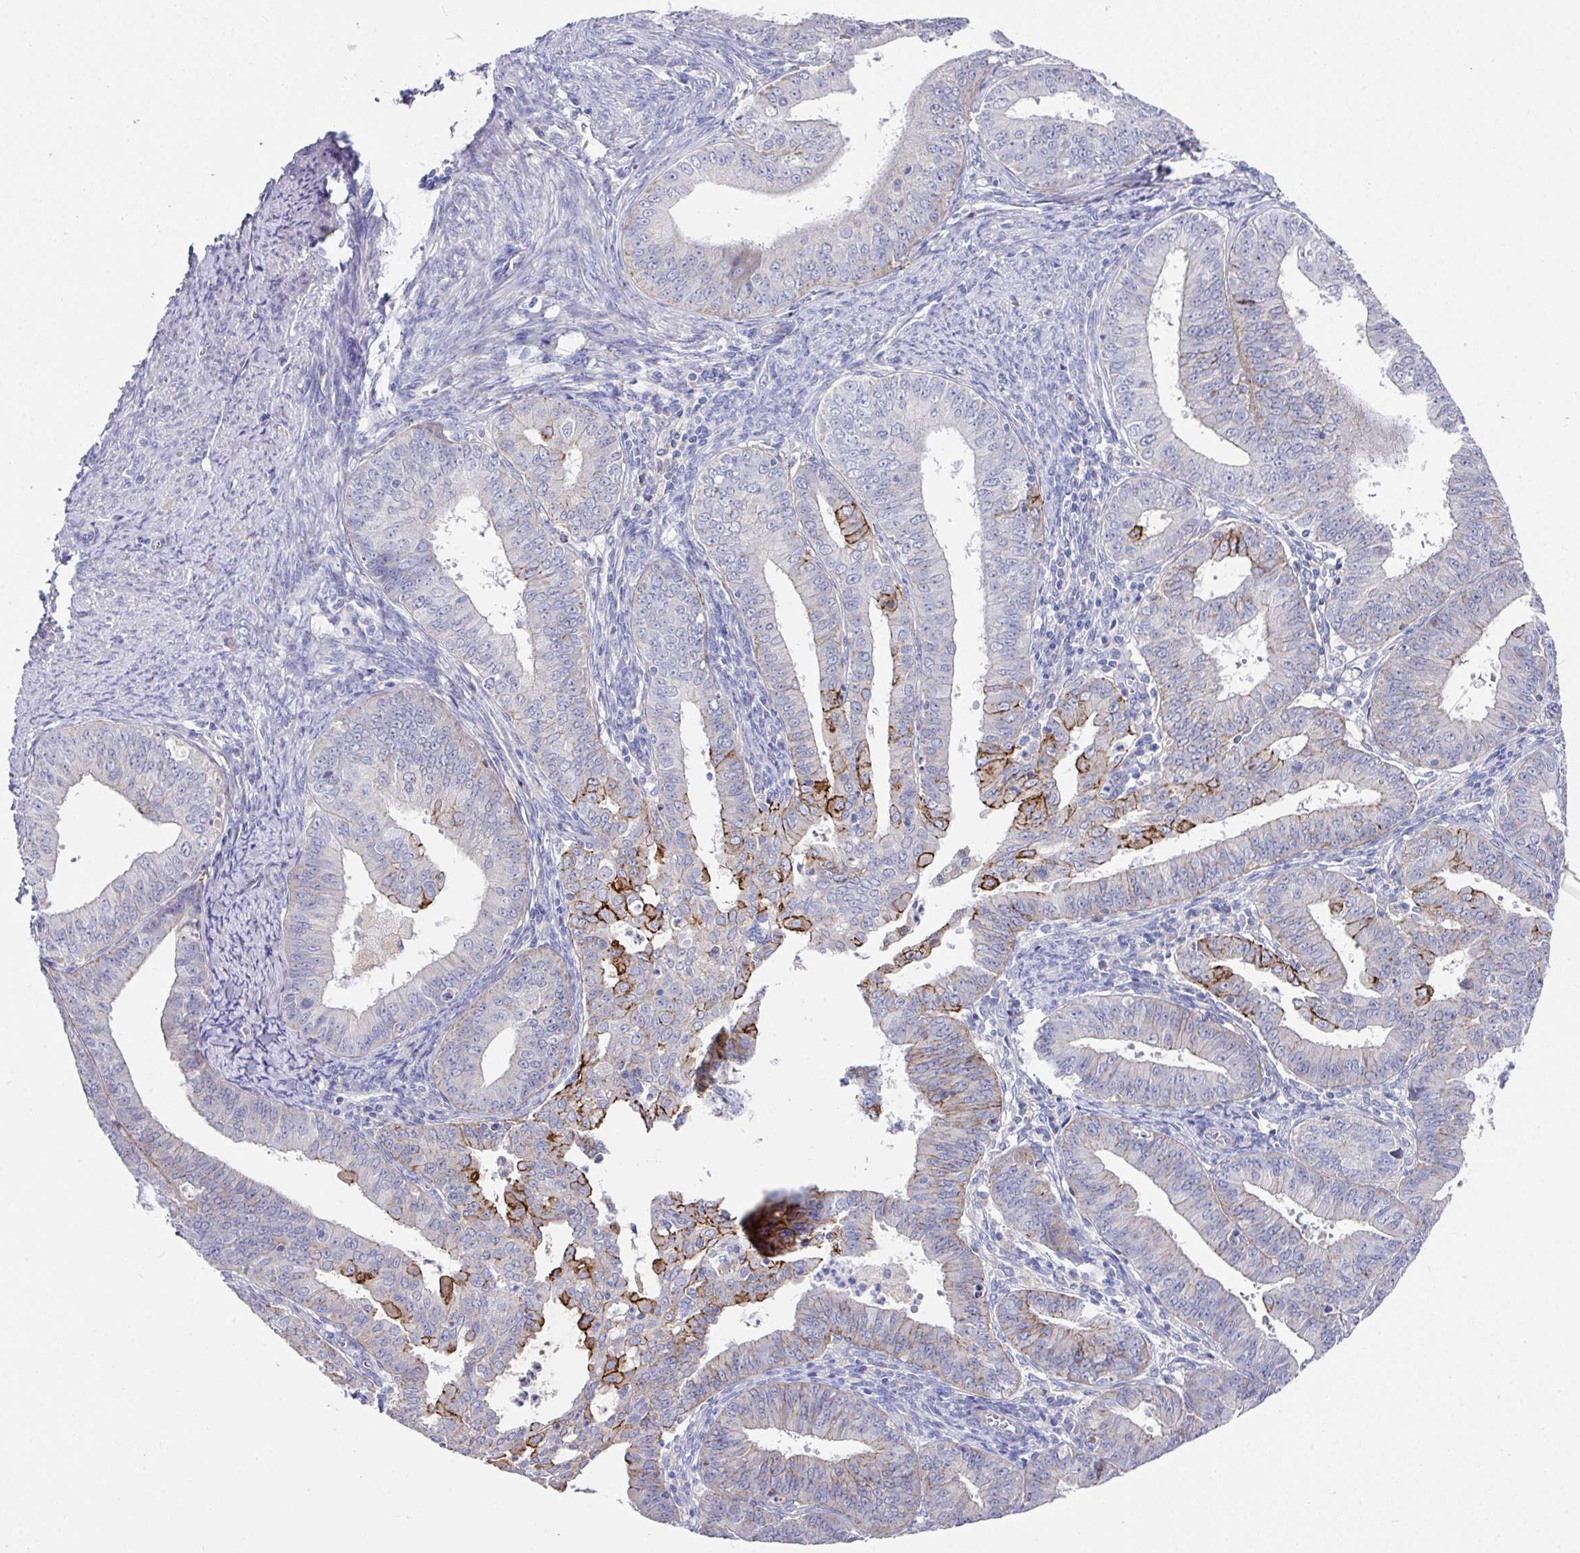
{"staining": {"intensity": "strong", "quantity": "<25%", "location": "cytoplasmic/membranous"}, "tissue": "endometrial cancer", "cell_type": "Tumor cells", "image_type": "cancer", "snomed": [{"axis": "morphology", "description": "Adenocarcinoma, NOS"}, {"axis": "topography", "description": "Endometrium"}], "caption": "Protein expression analysis of human endometrial cancer (adenocarcinoma) reveals strong cytoplasmic/membranous expression in approximately <25% of tumor cells.", "gene": "CLDN1", "patient": {"sex": "female", "age": 73}}